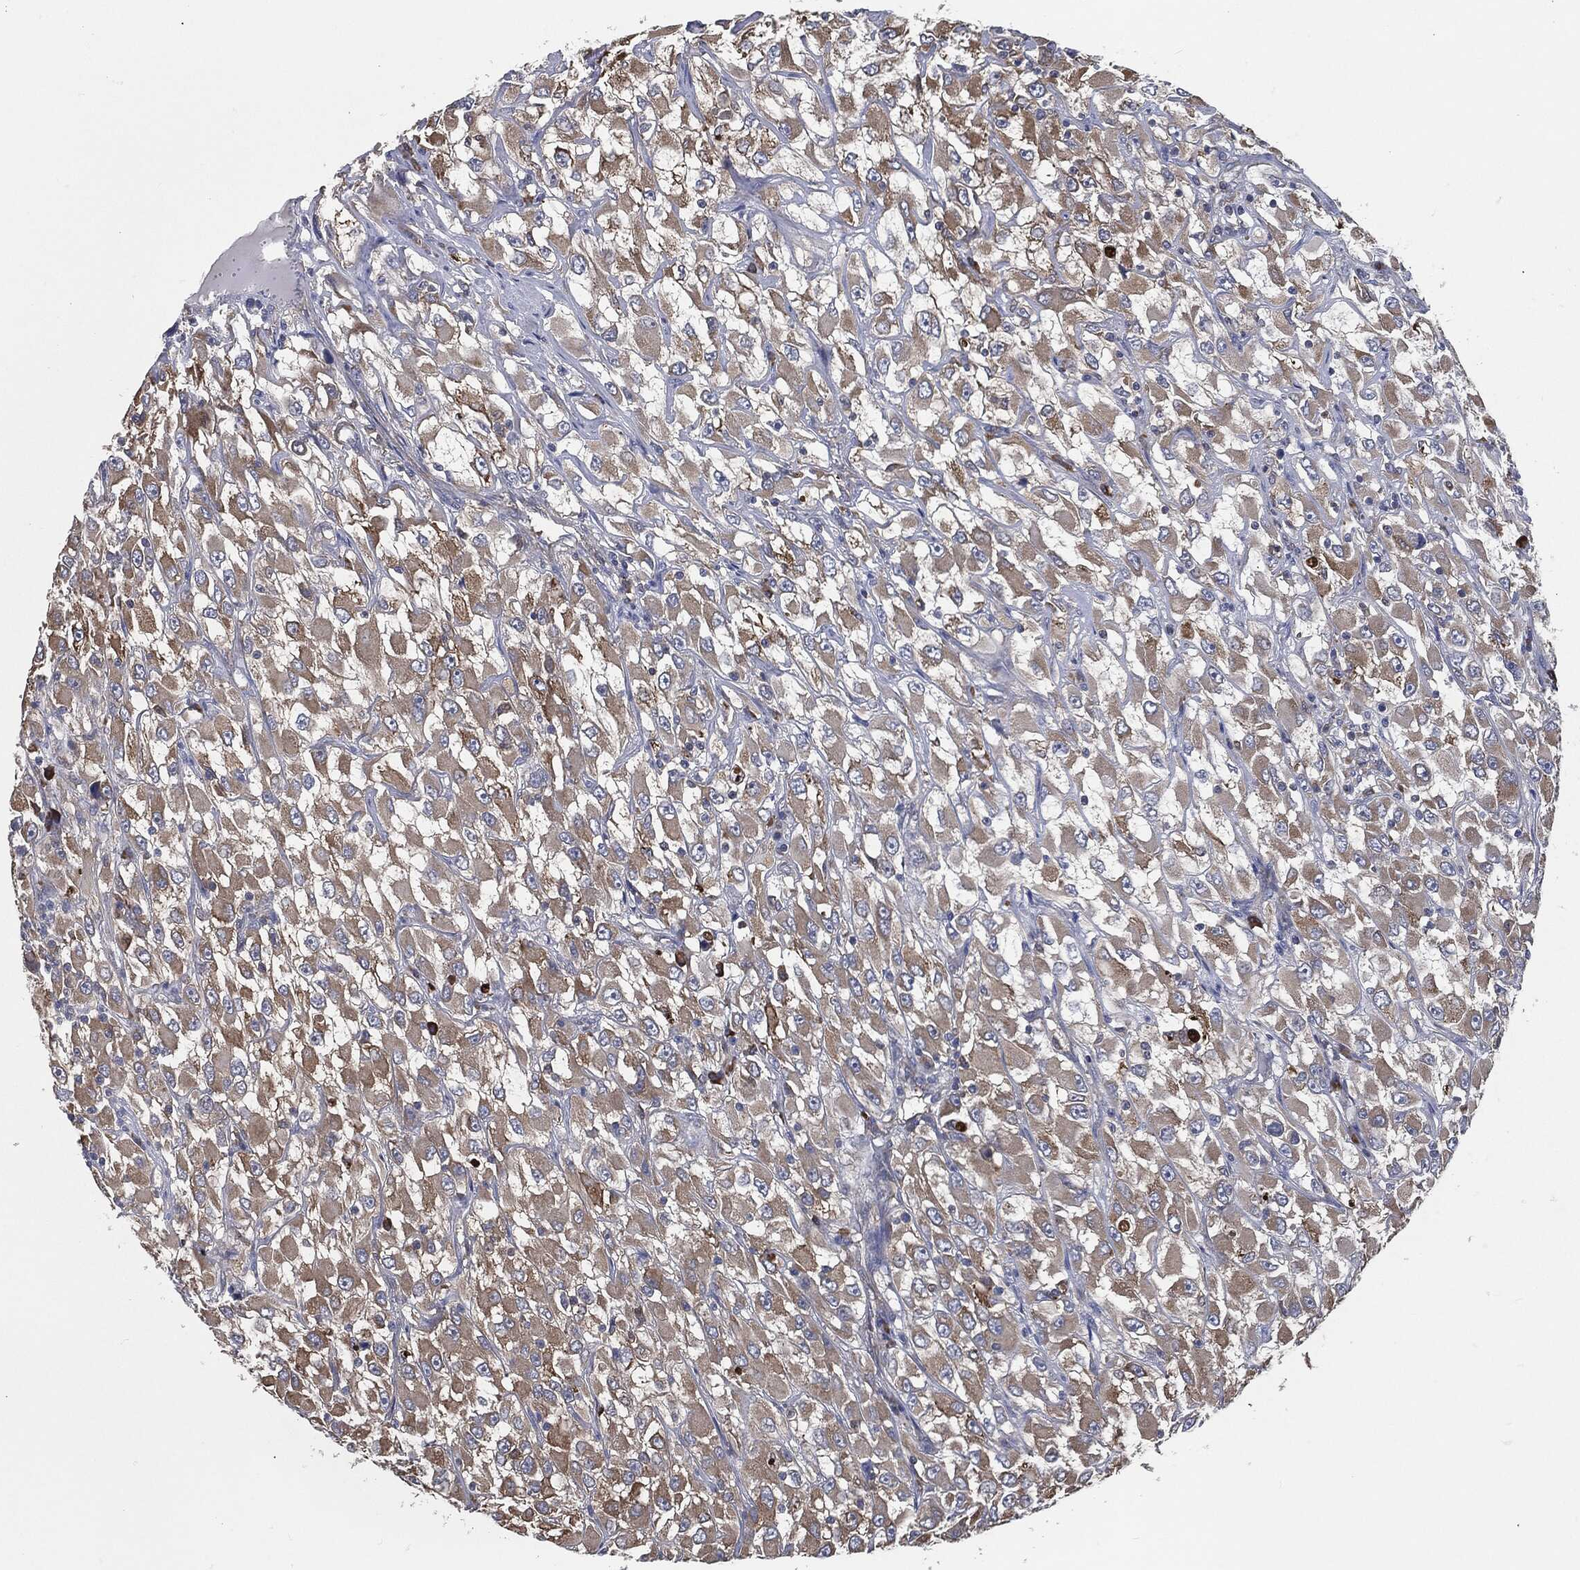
{"staining": {"intensity": "moderate", "quantity": "25%-75%", "location": "cytoplasmic/membranous"}, "tissue": "renal cancer", "cell_type": "Tumor cells", "image_type": "cancer", "snomed": [{"axis": "morphology", "description": "Adenocarcinoma, NOS"}, {"axis": "topography", "description": "Kidney"}], "caption": "A brown stain shows moderate cytoplasmic/membranous staining of a protein in renal adenocarcinoma tumor cells. (DAB (3,3'-diaminobenzidine) IHC, brown staining for protein, blue staining for nuclei).", "gene": "PRDX4", "patient": {"sex": "female", "age": 52}}